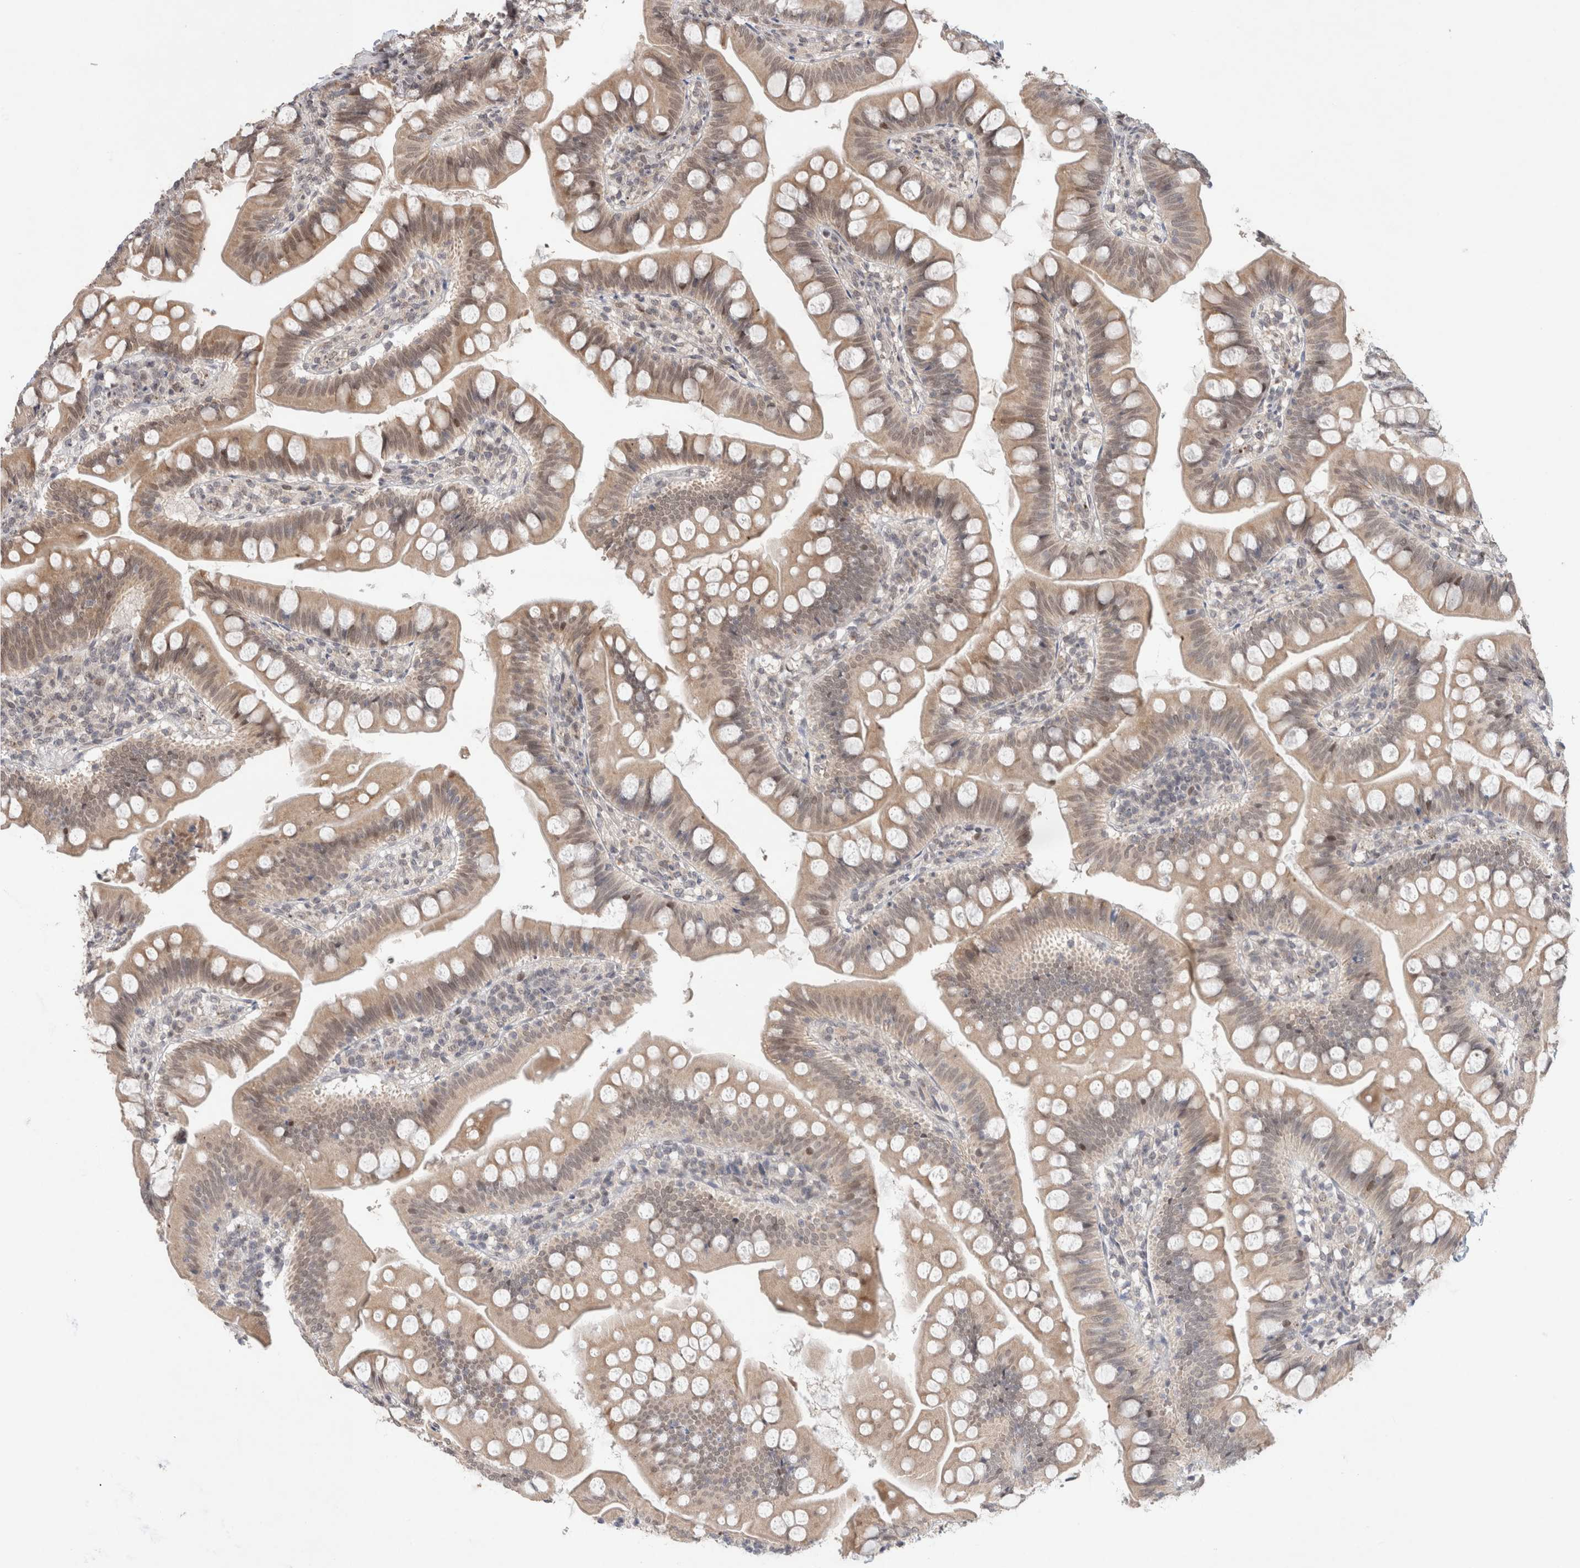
{"staining": {"intensity": "weak", "quantity": ">75%", "location": "cytoplasmic/membranous"}, "tissue": "small intestine", "cell_type": "Glandular cells", "image_type": "normal", "snomed": [{"axis": "morphology", "description": "Normal tissue, NOS"}, {"axis": "topography", "description": "Small intestine"}], "caption": "Weak cytoplasmic/membranous staining is present in approximately >75% of glandular cells in normal small intestine. Using DAB (3,3'-diaminobenzidine) (brown) and hematoxylin (blue) stains, captured at high magnification using brightfield microscopy.", "gene": "SYDE2", "patient": {"sex": "male", "age": 7}}